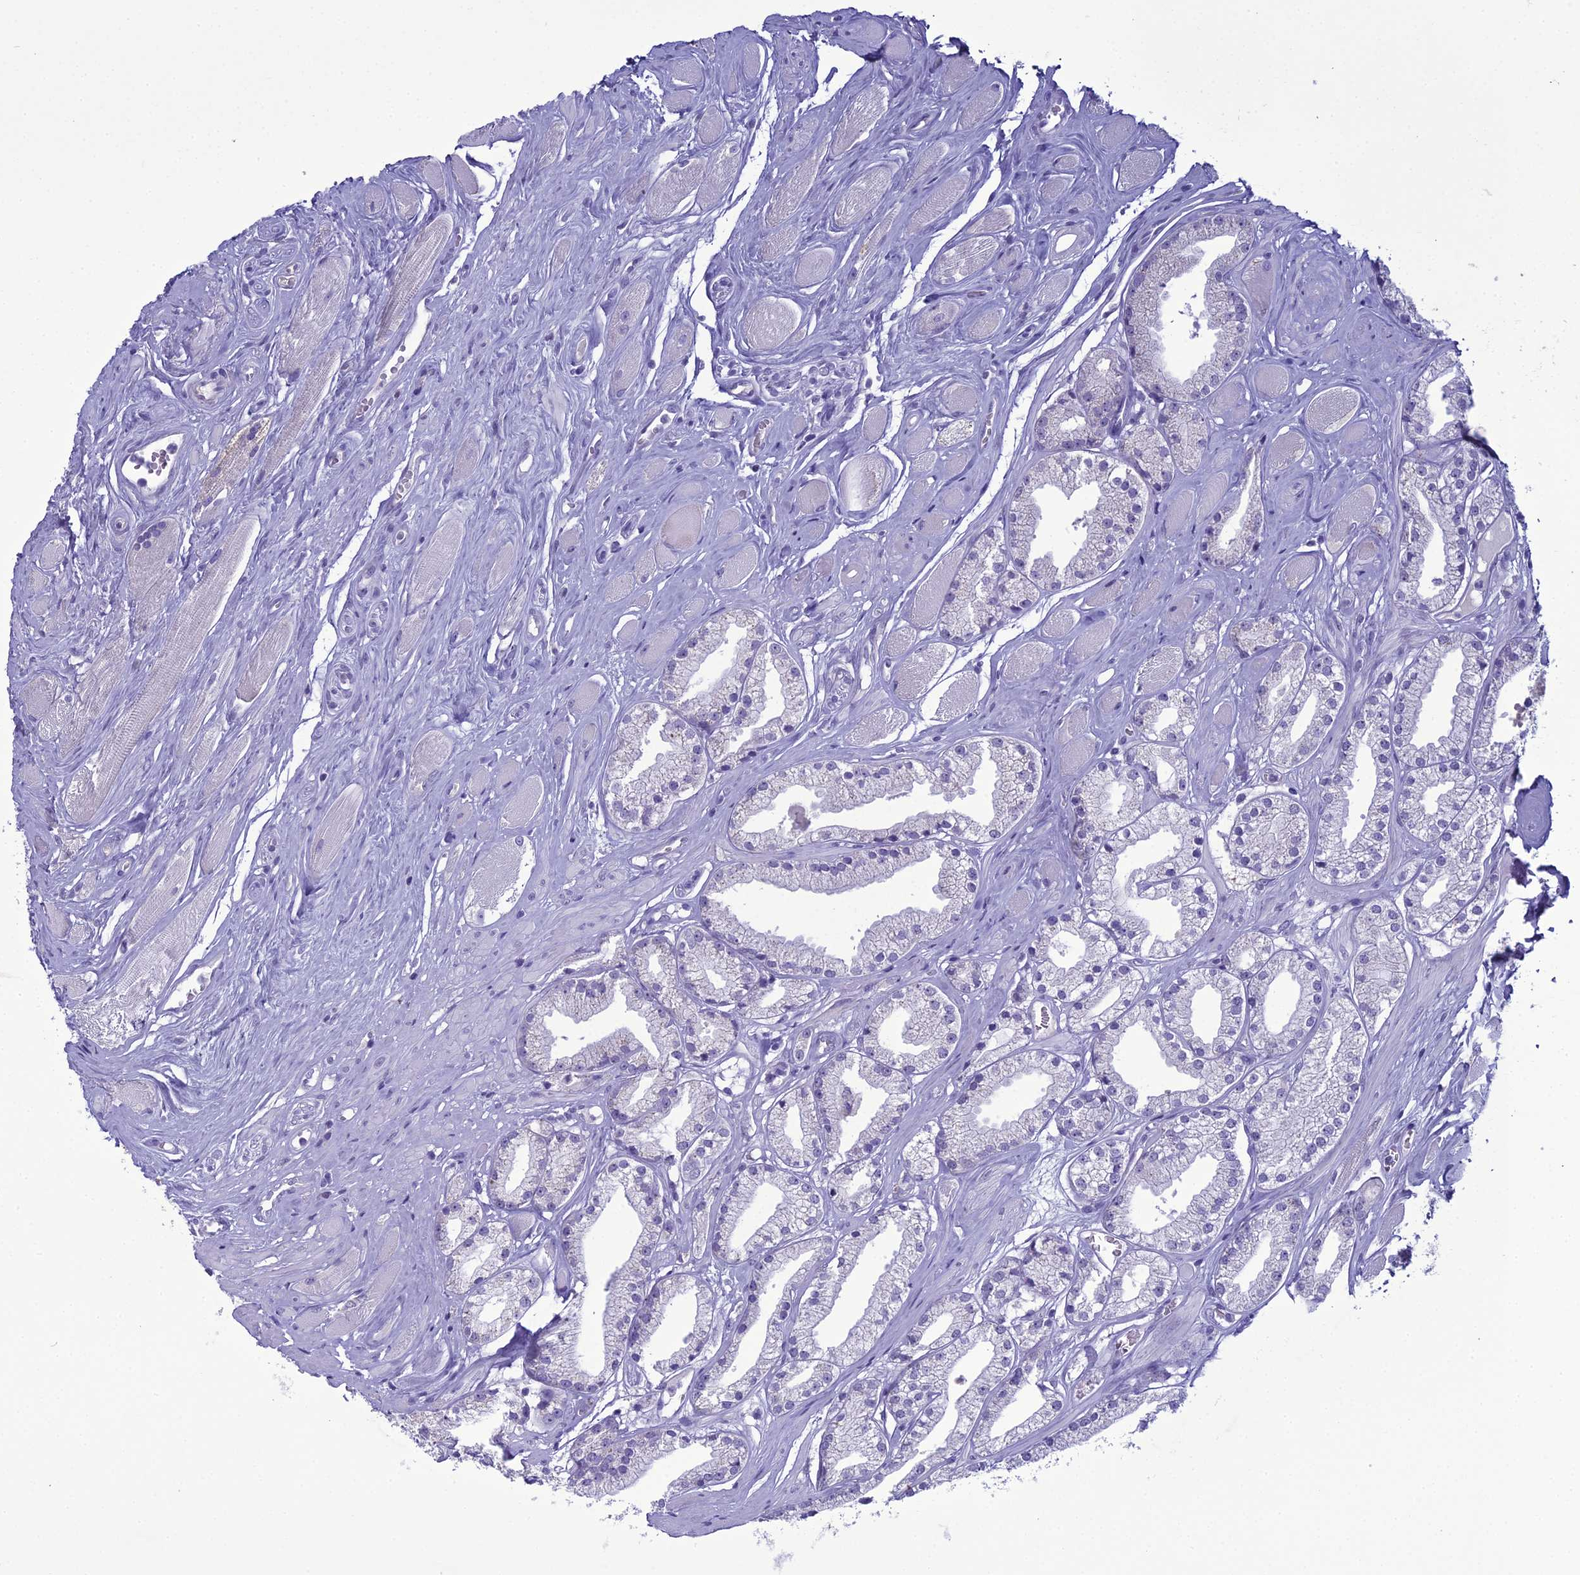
{"staining": {"intensity": "negative", "quantity": "none", "location": "none"}, "tissue": "prostate cancer", "cell_type": "Tumor cells", "image_type": "cancer", "snomed": [{"axis": "morphology", "description": "Adenocarcinoma, High grade"}, {"axis": "topography", "description": "Prostate"}], "caption": "Adenocarcinoma (high-grade) (prostate) stained for a protein using IHC shows no staining tumor cells.", "gene": "ACE", "patient": {"sex": "male", "age": 67}}